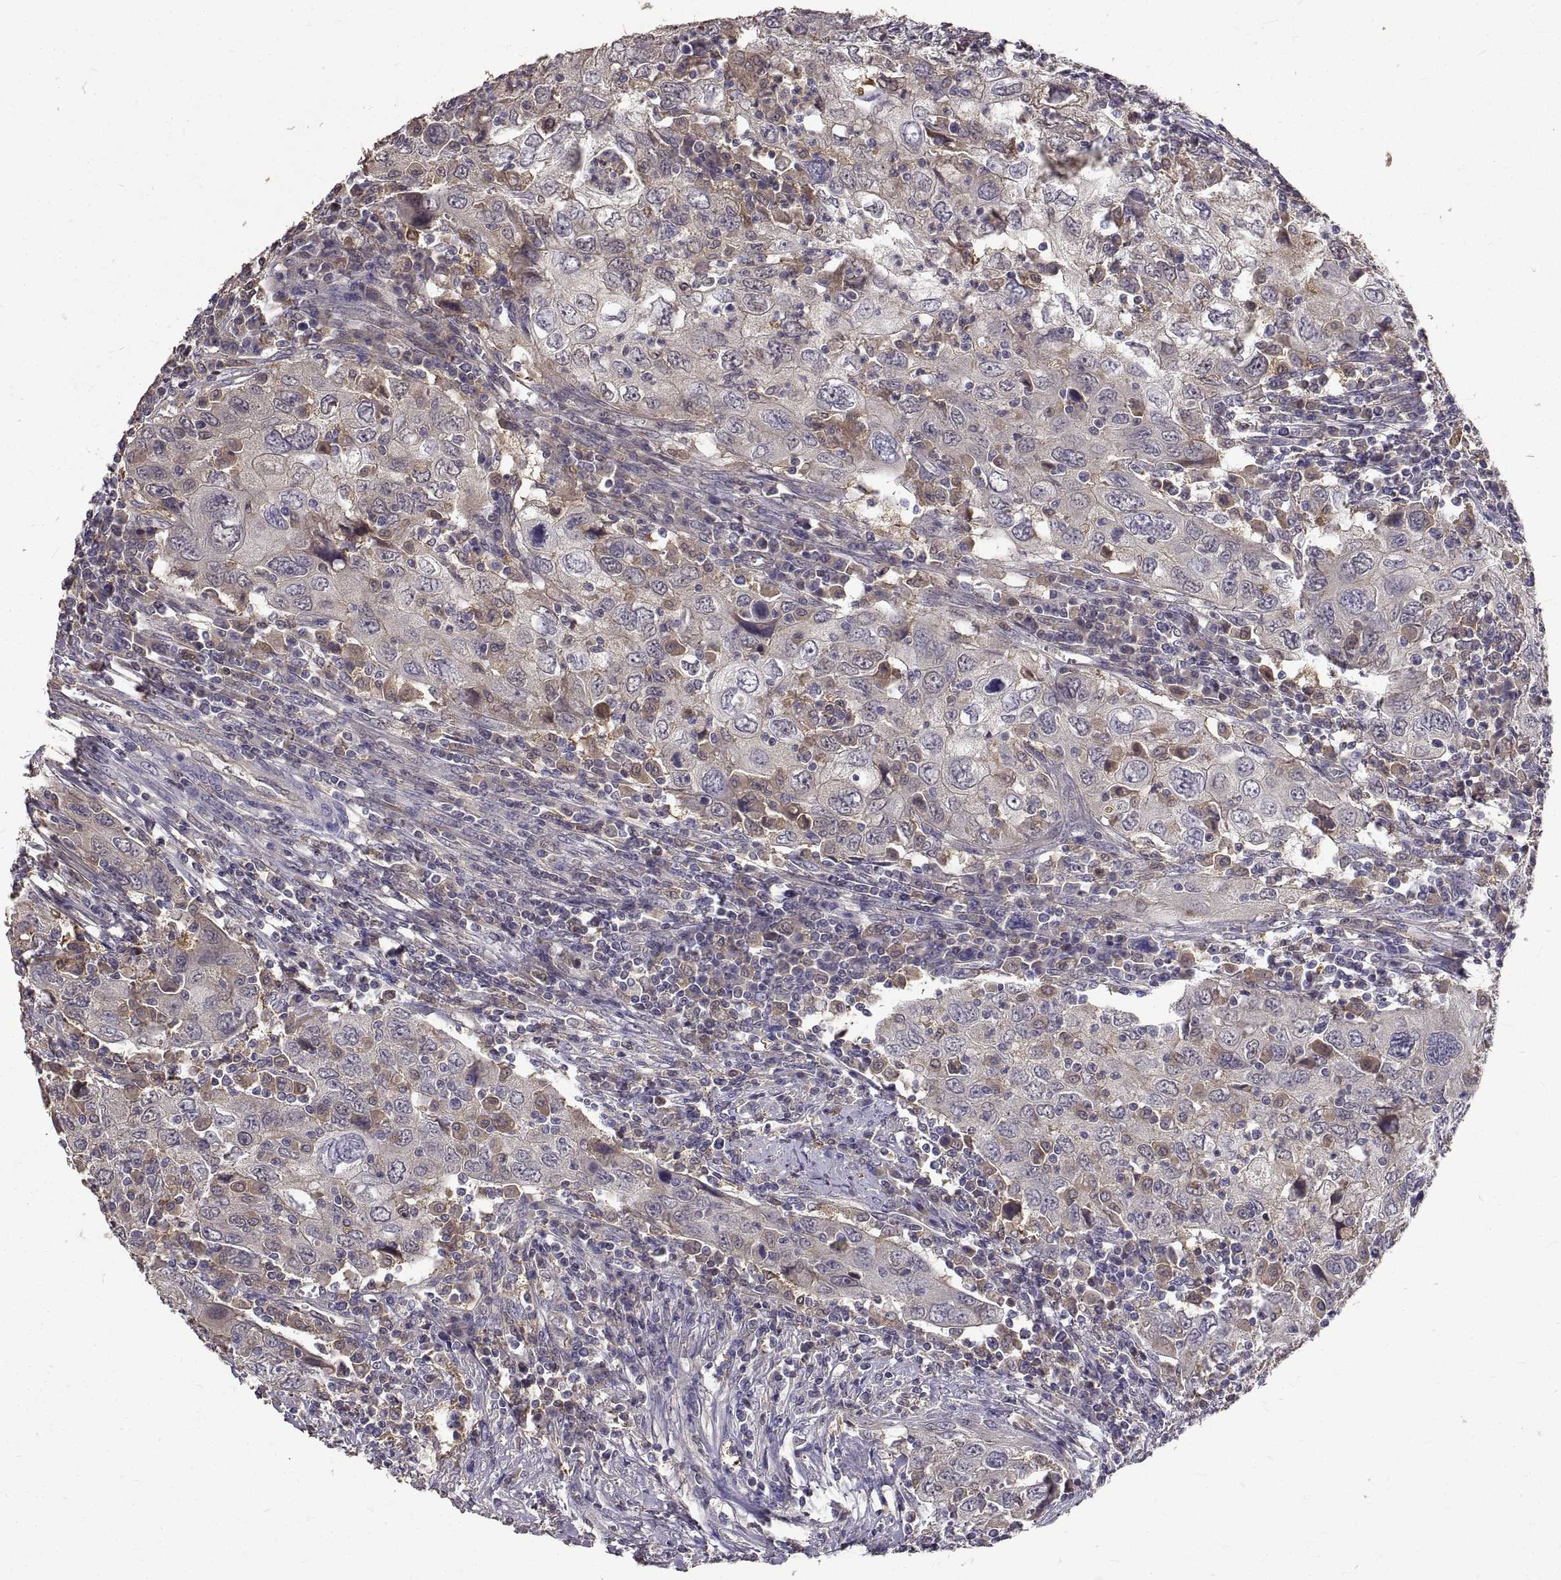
{"staining": {"intensity": "negative", "quantity": "none", "location": "none"}, "tissue": "urothelial cancer", "cell_type": "Tumor cells", "image_type": "cancer", "snomed": [{"axis": "morphology", "description": "Urothelial carcinoma, High grade"}, {"axis": "topography", "description": "Urinary bladder"}], "caption": "Urothelial cancer was stained to show a protein in brown. There is no significant expression in tumor cells. Nuclei are stained in blue.", "gene": "PEA15", "patient": {"sex": "male", "age": 76}}